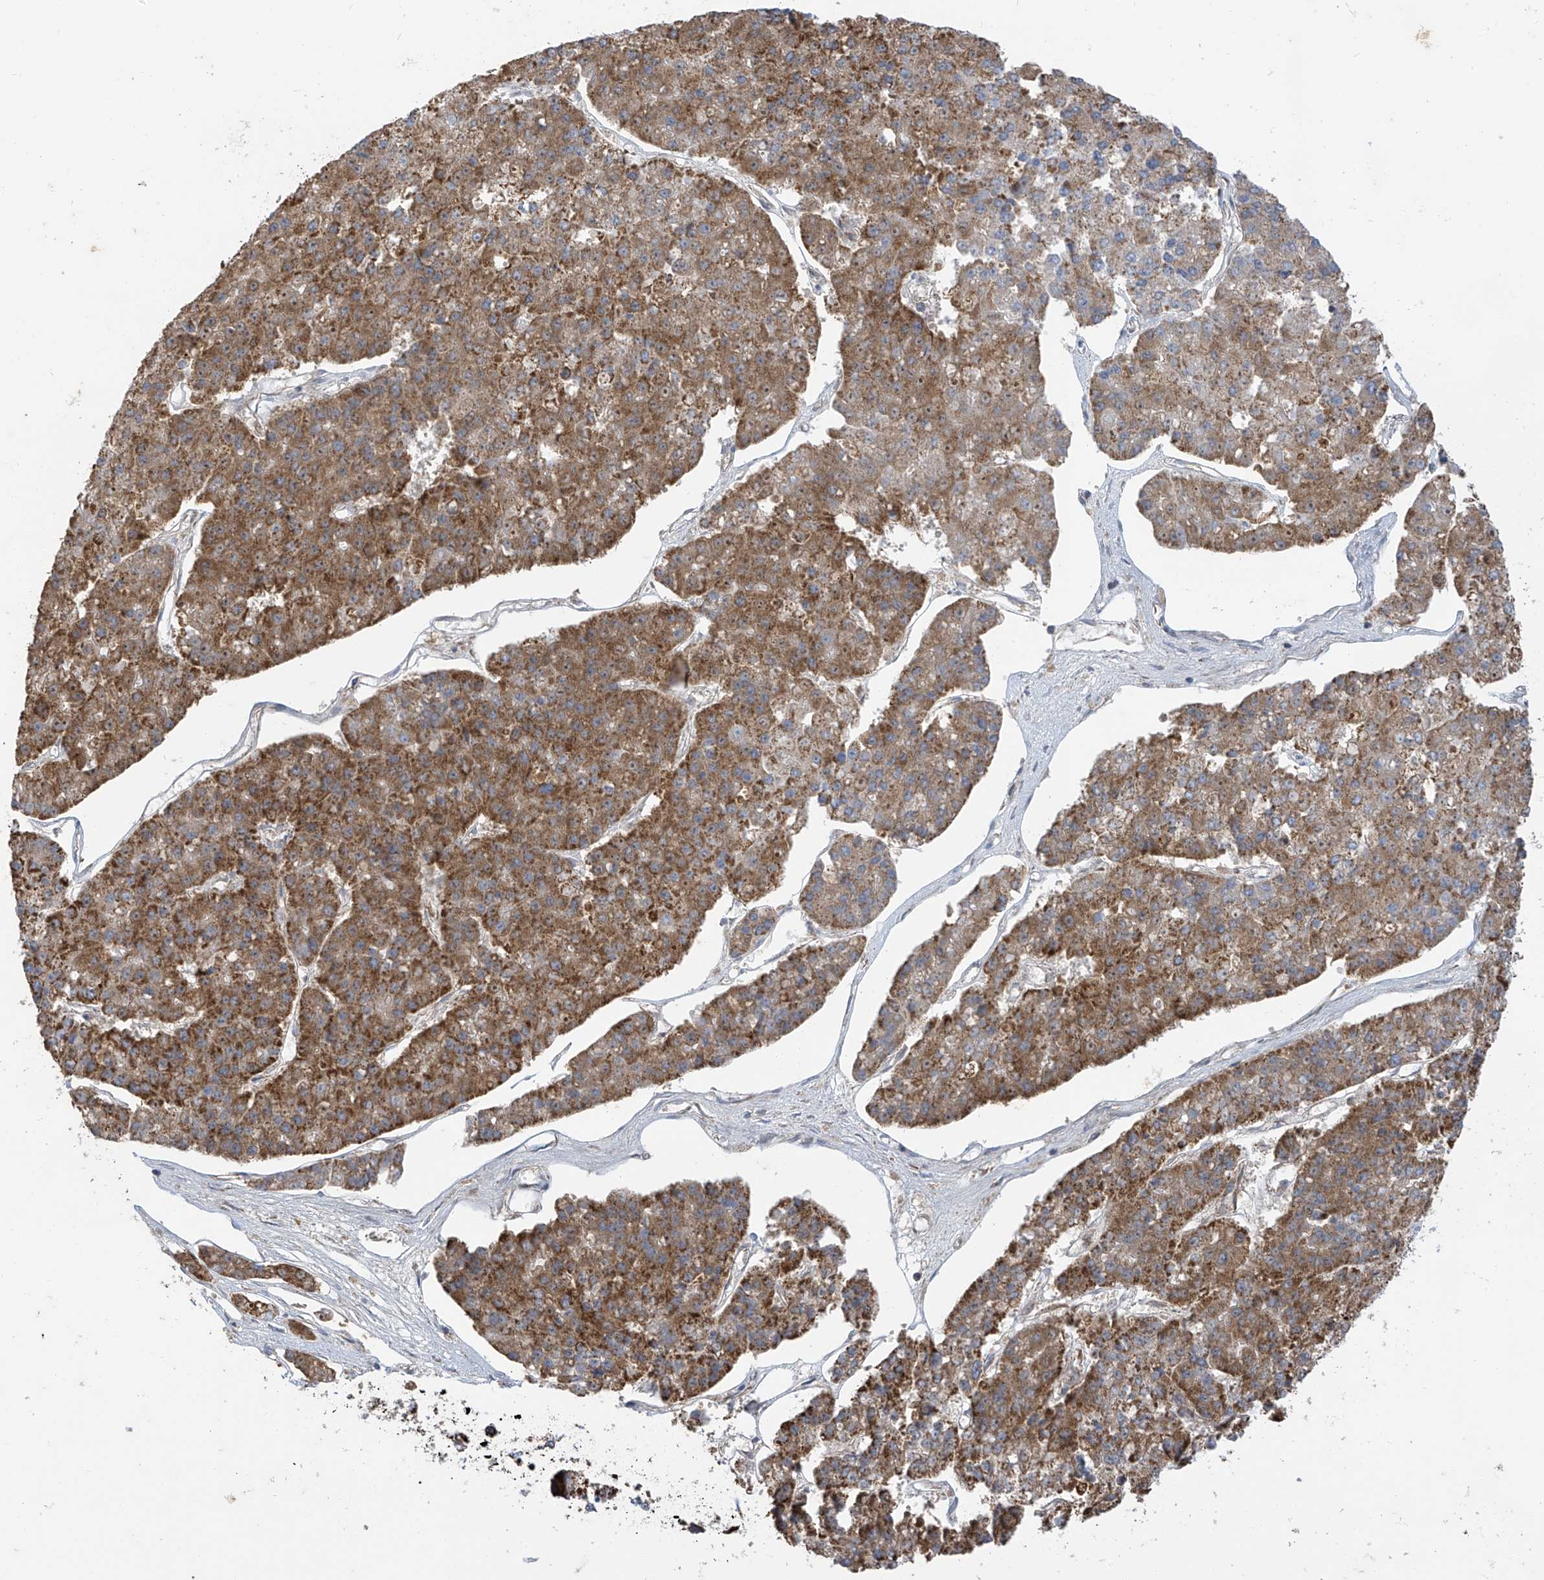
{"staining": {"intensity": "strong", "quantity": ">75%", "location": "cytoplasmic/membranous"}, "tissue": "pancreatic cancer", "cell_type": "Tumor cells", "image_type": "cancer", "snomed": [{"axis": "morphology", "description": "Adenocarcinoma, NOS"}, {"axis": "topography", "description": "Pancreas"}], "caption": "IHC photomicrograph of pancreatic cancer stained for a protein (brown), which shows high levels of strong cytoplasmic/membranous expression in about >75% of tumor cells.", "gene": "PNPT1", "patient": {"sex": "male", "age": 50}}